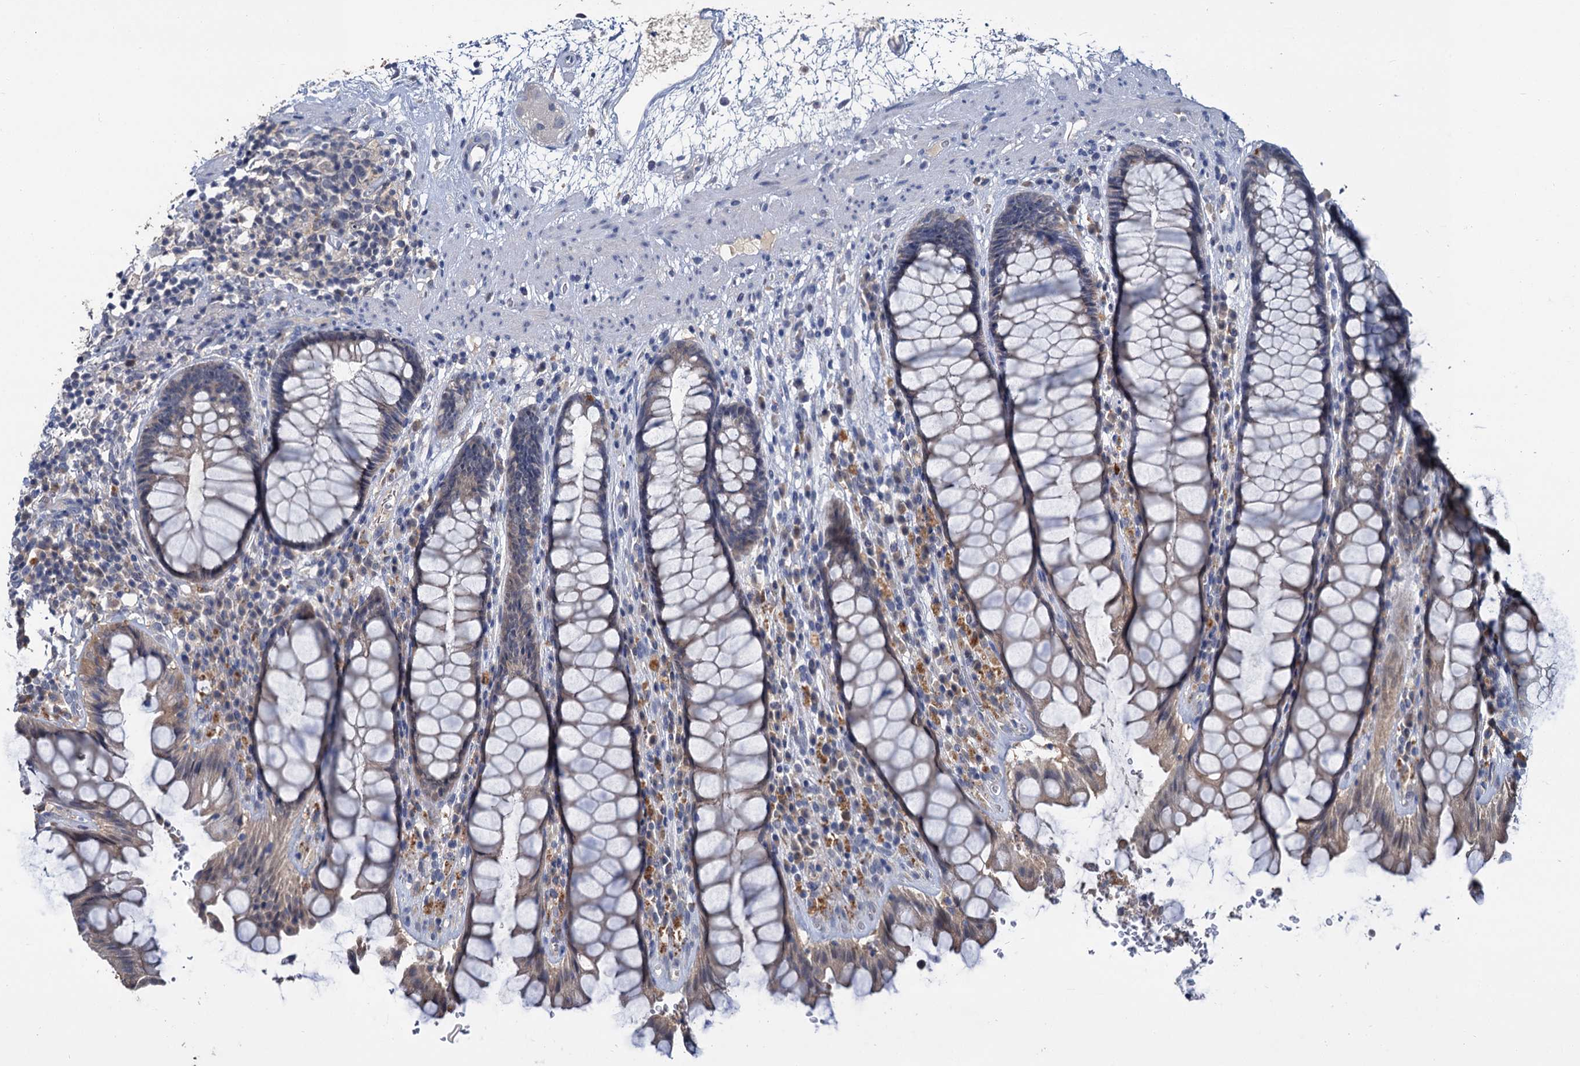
{"staining": {"intensity": "weak", "quantity": "<25%", "location": "cytoplasmic/membranous"}, "tissue": "rectum", "cell_type": "Glandular cells", "image_type": "normal", "snomed": [{"axis": "morphology", "description": "Normal tissue, NOS"}, {"axis": "topography", "description": "Rectum"}], "caption": "This is a photomicrograph of immunohistochemistry (IHC) staining of benign rectum, which shows no staining in glandular cells. (DAB IHC, high magnification).", "gene": "ANKRD42", "patient": {"sex": "male", "age": 64}}